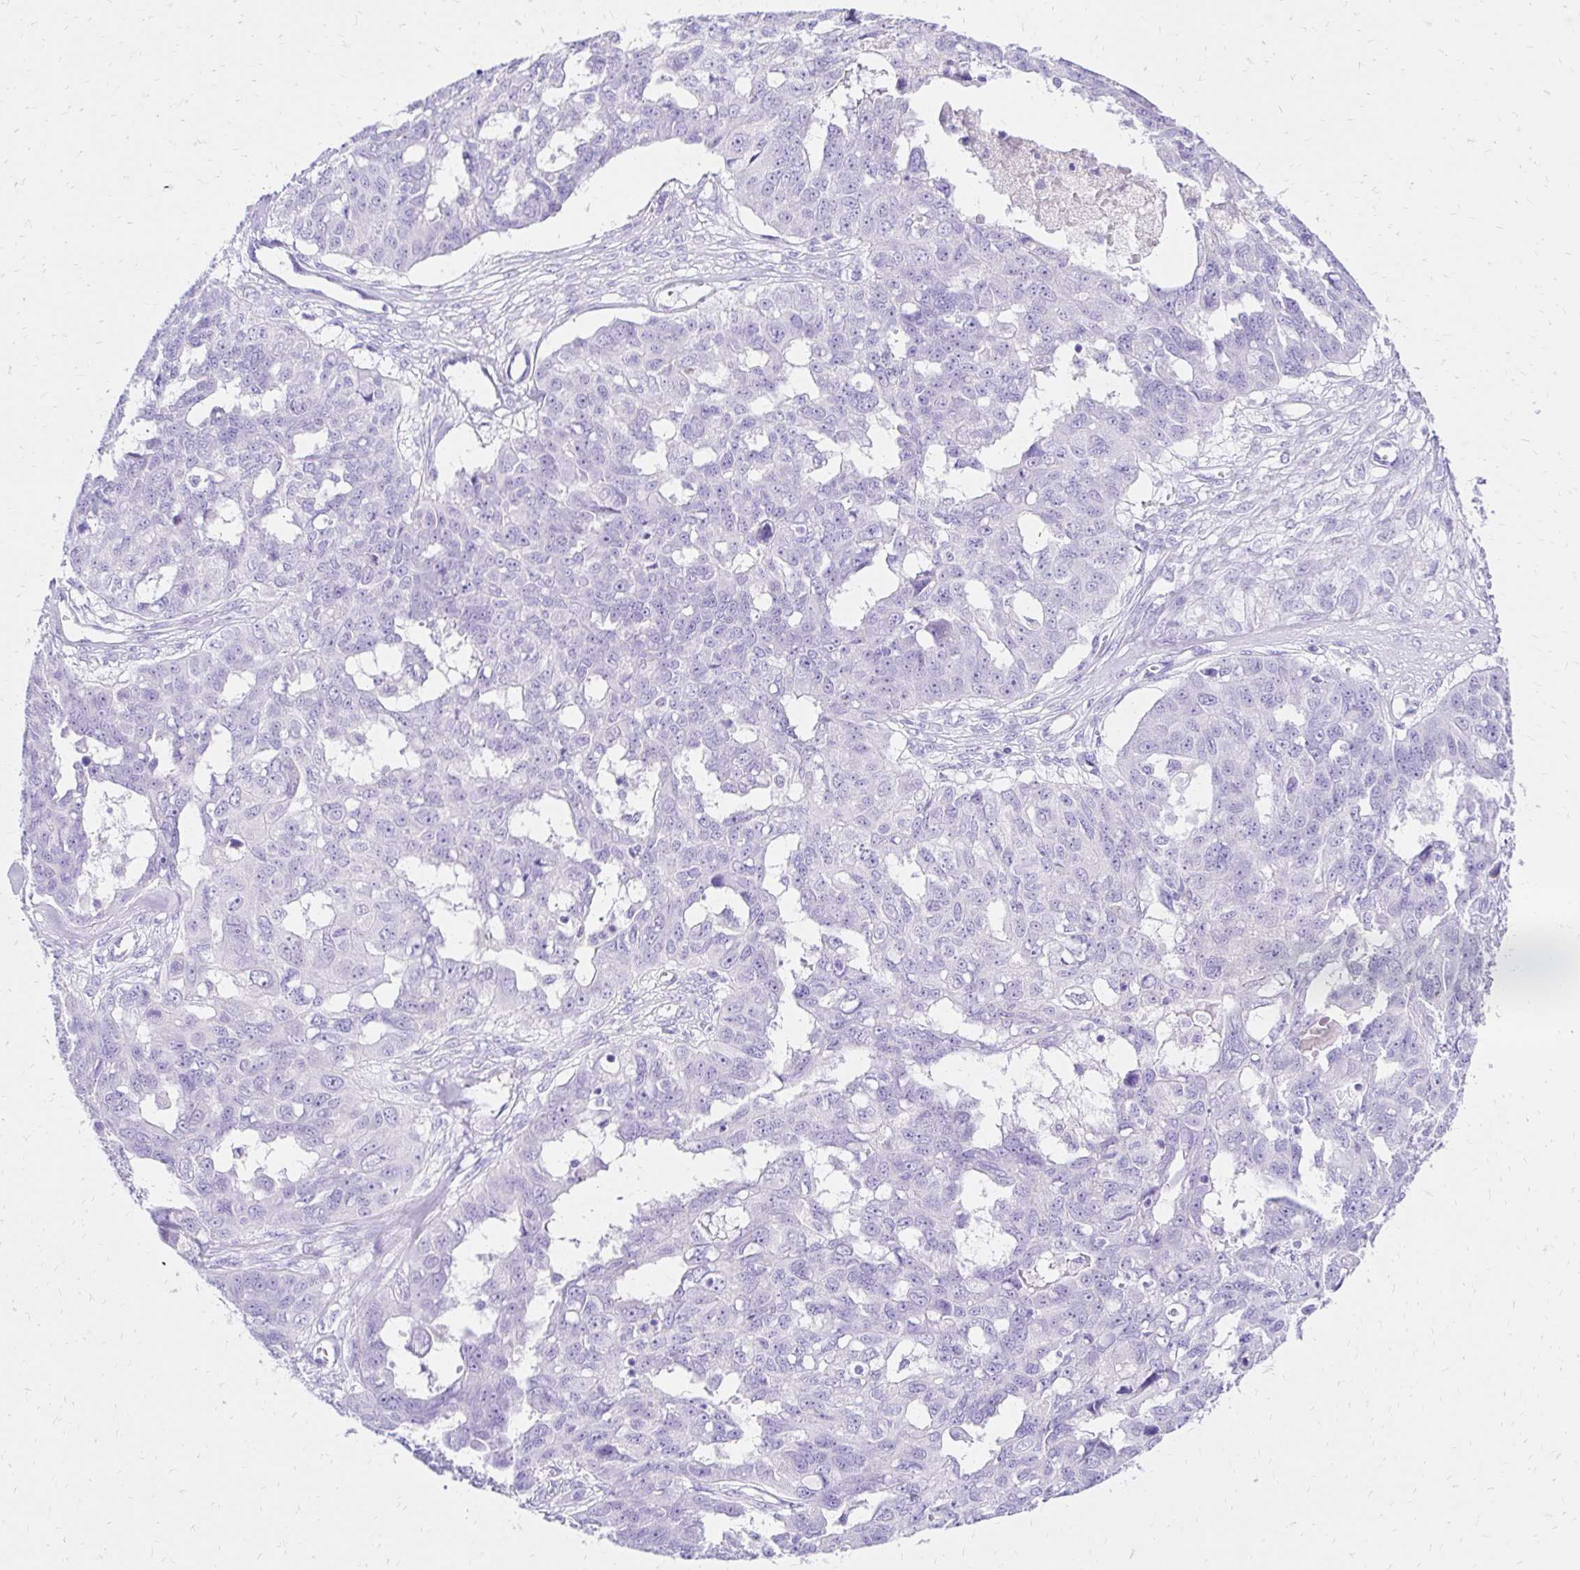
{"staining": {"intensity": "negative", "quantity": "none", "location": "none"}, "tissue": "ovarian cancer", "cell_type": "Tumor cells", "image_type": "cancer", "snomed": [{"axis": "morphology", "description": "Carcinoma, endometroid"}, {"axis": "topography", "description": "Ovary"}], "caption": "High power microscopy histopathology image of an IHC histopathology image of ovarian endometroid carcinoma, revealing no significant staining in tumor cells.", "gene": "S100G", "patient": {"sex": "female", "age": 70}}